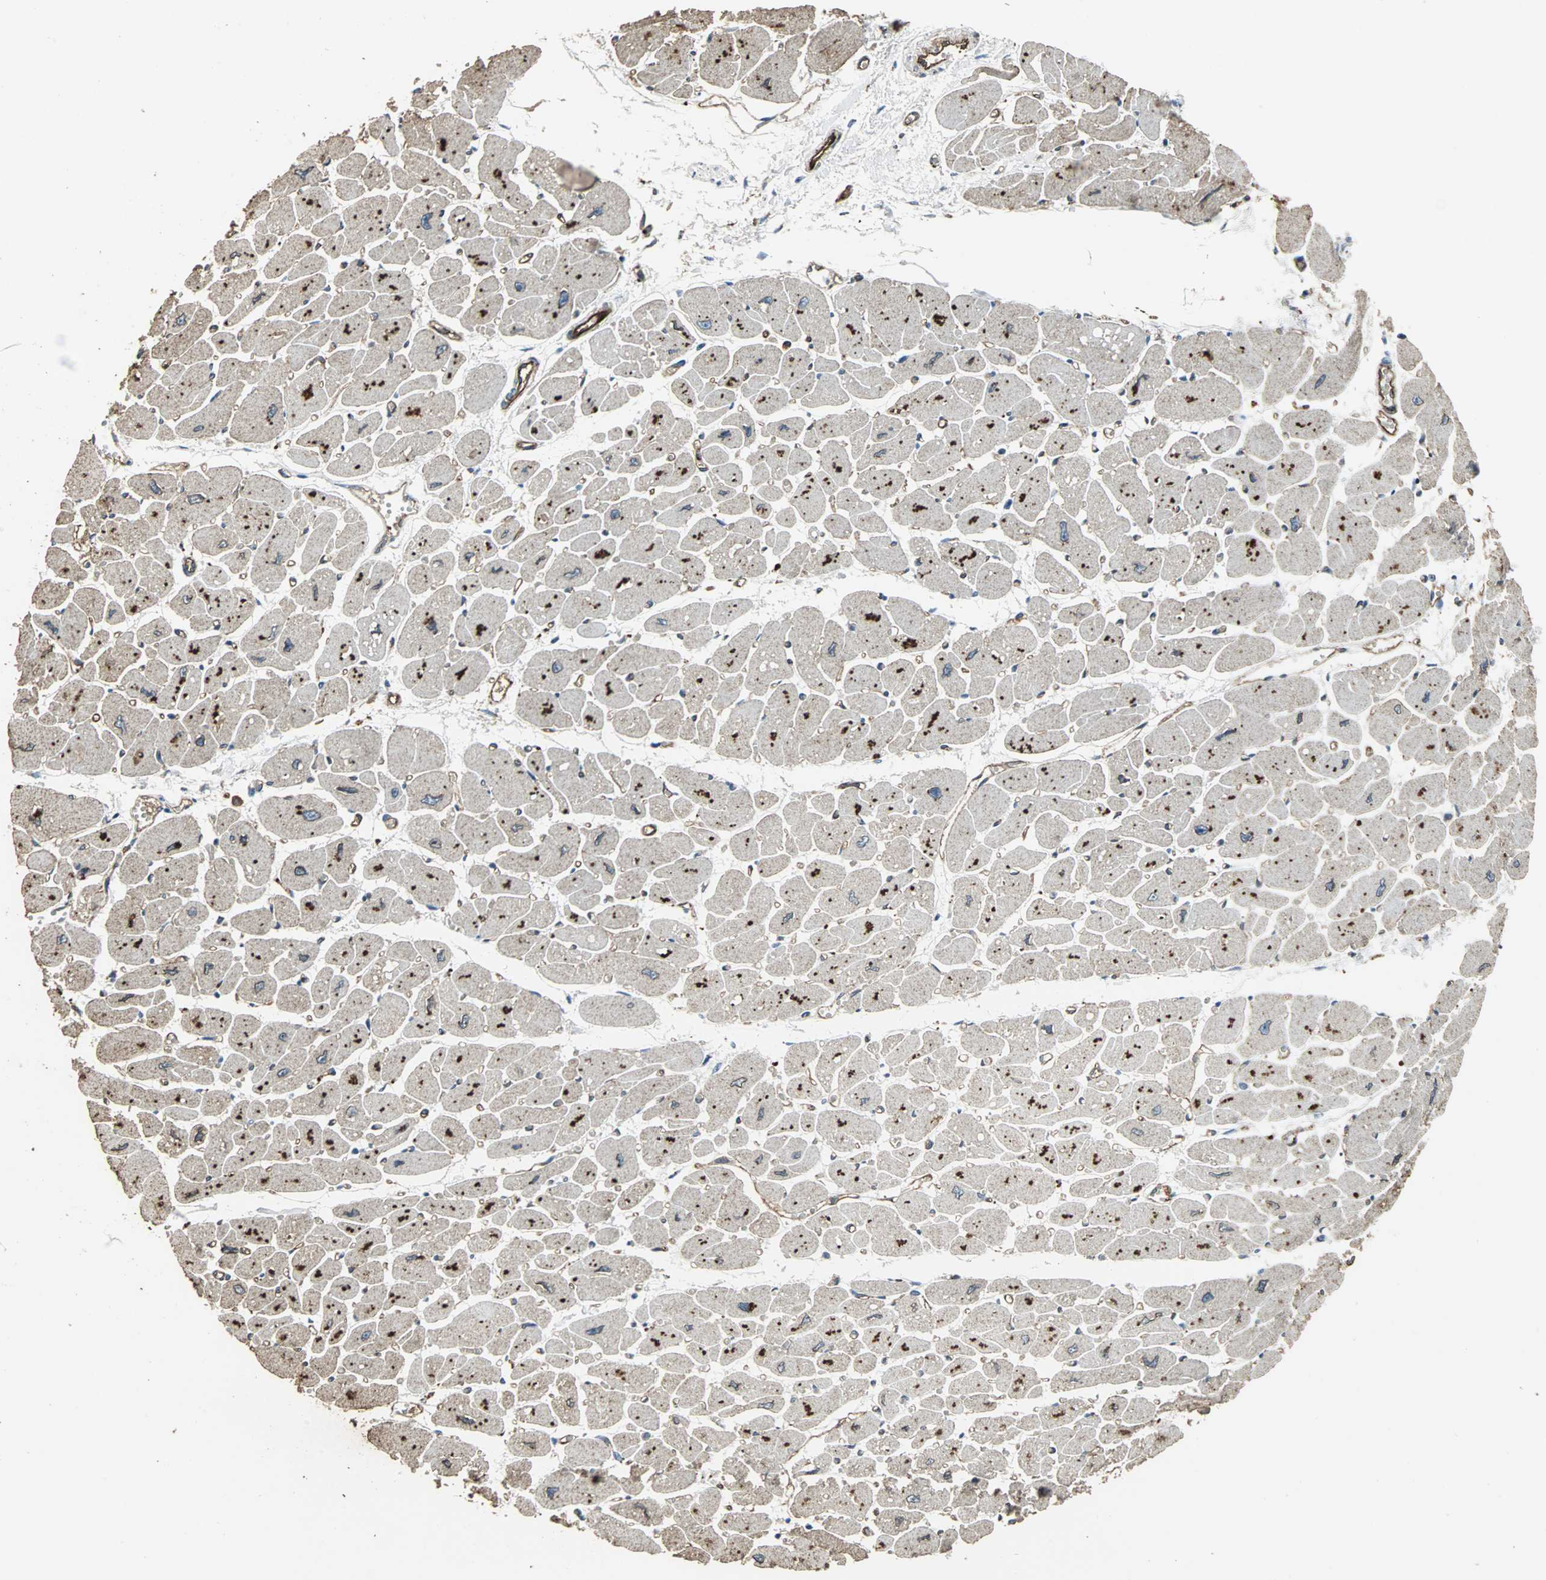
{"staining": {"intensity": "strong", "quantity": ">75%", "location": "cytoplasmic/membranous"}, "tissue": "heart muscle", "cell_type": "Cardiomyocytes", "image_type": "normal", "snomed": [{"axis": "morphology", "description": "Normal tissue, NOS"}, {"axis": "topography", "description": "Heart"}], "caption": "Heart muscle stained for a protein (brown) reveals strong cytoplasmic/membranous positive expression in about >75% of cardiomyocytes.", "gene": "F11R", "patient": {"sex": "female", "age": 54}}